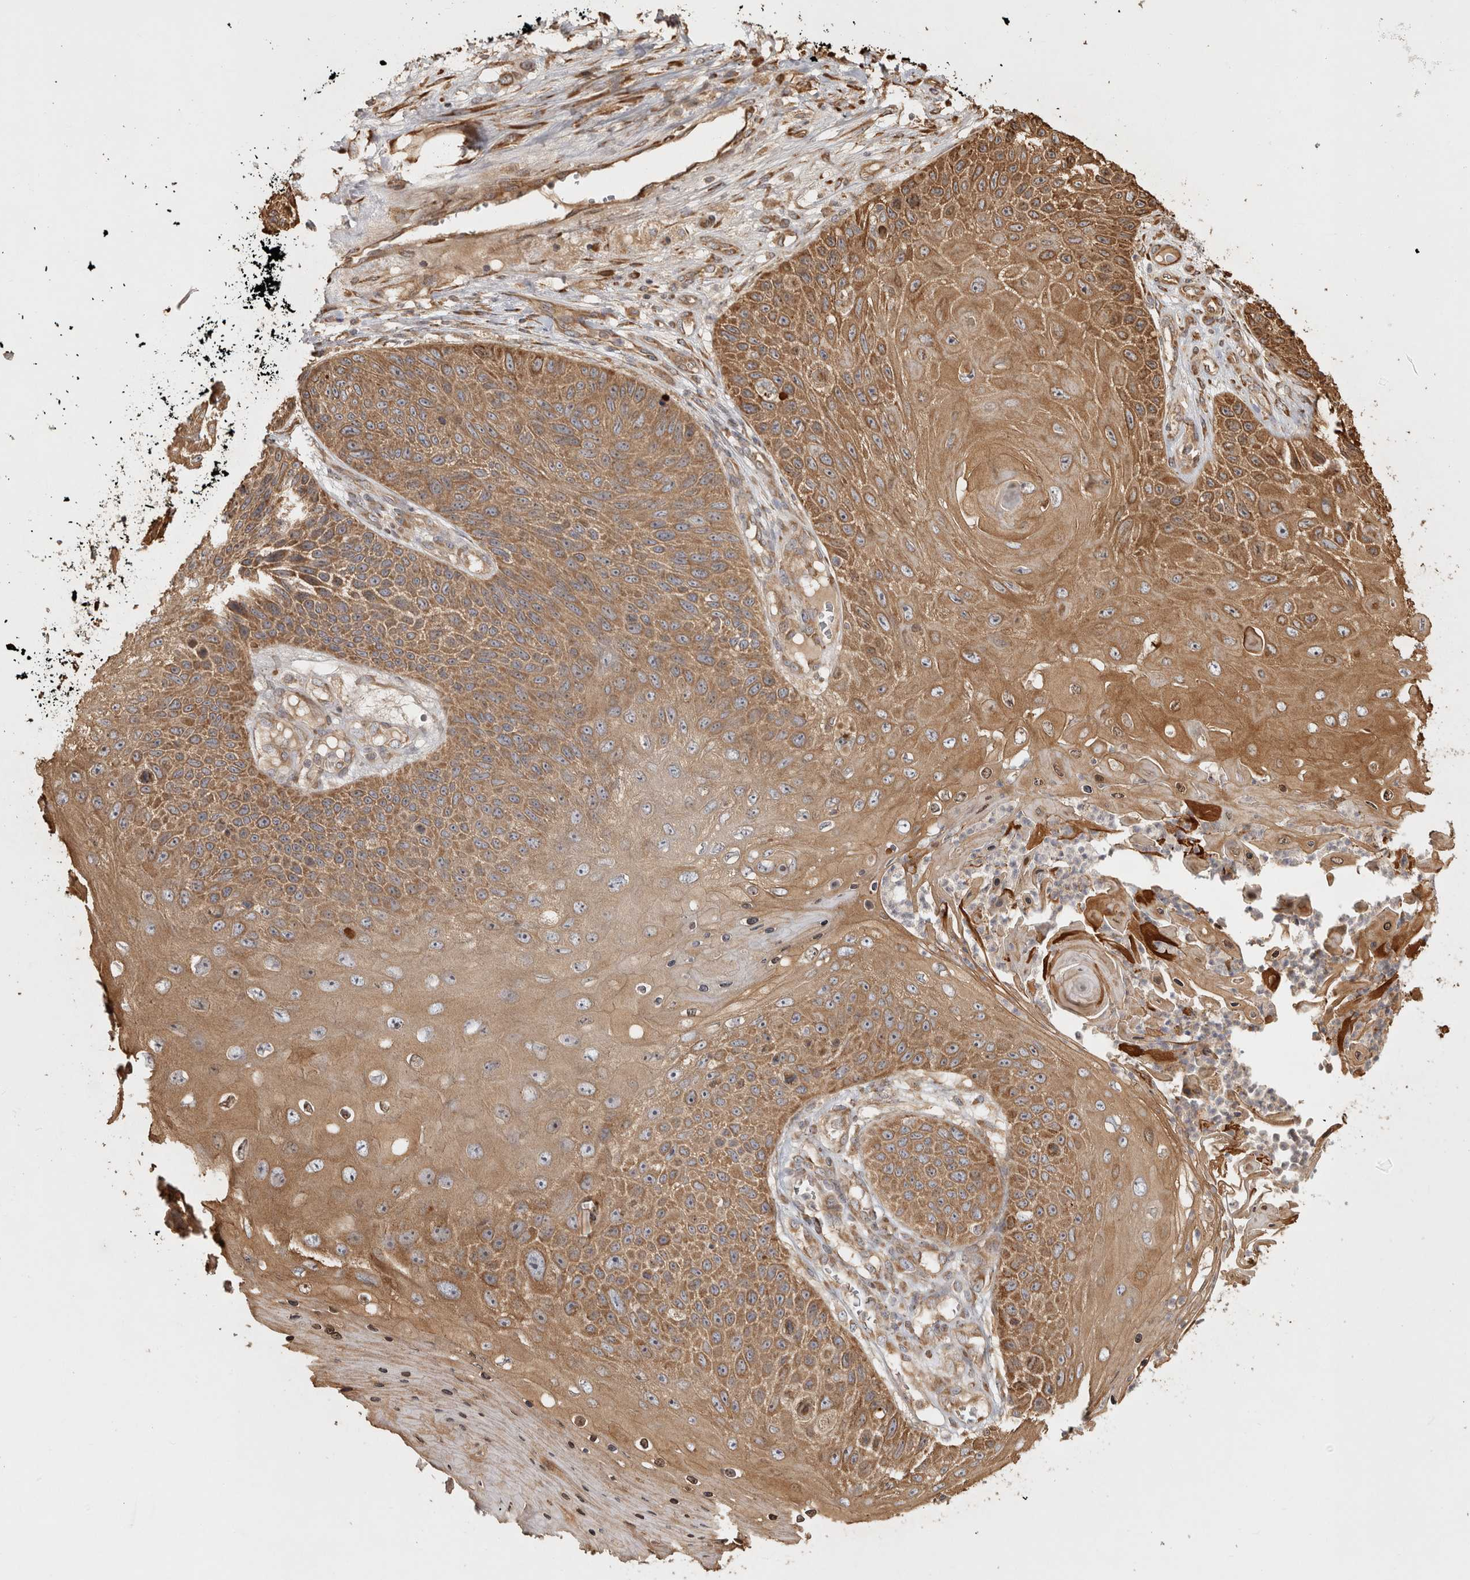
{"staining": {"intensity": "moderate", "quantity": ">75%", "location": "cytoplasmic/membranous"}, "tissue": "skin cancer", "cell_type": "Tumor cells", "image_type": "cancer", "snomed": [{"axis": "morphology", "description": "Squamous cell carcinoma, NOS"}, {"axis": "topography", "description": "Skin"}], "caption": "Skin cancer (squamous cell carcinoma) tissue demonstrates moderate cytoplasmic/membranous expression in about >75% of tumor cells, visualized by immunohistochemistry.", "gene": "CAMSAP2", "patient": {"sex": "female", "age": 88}}